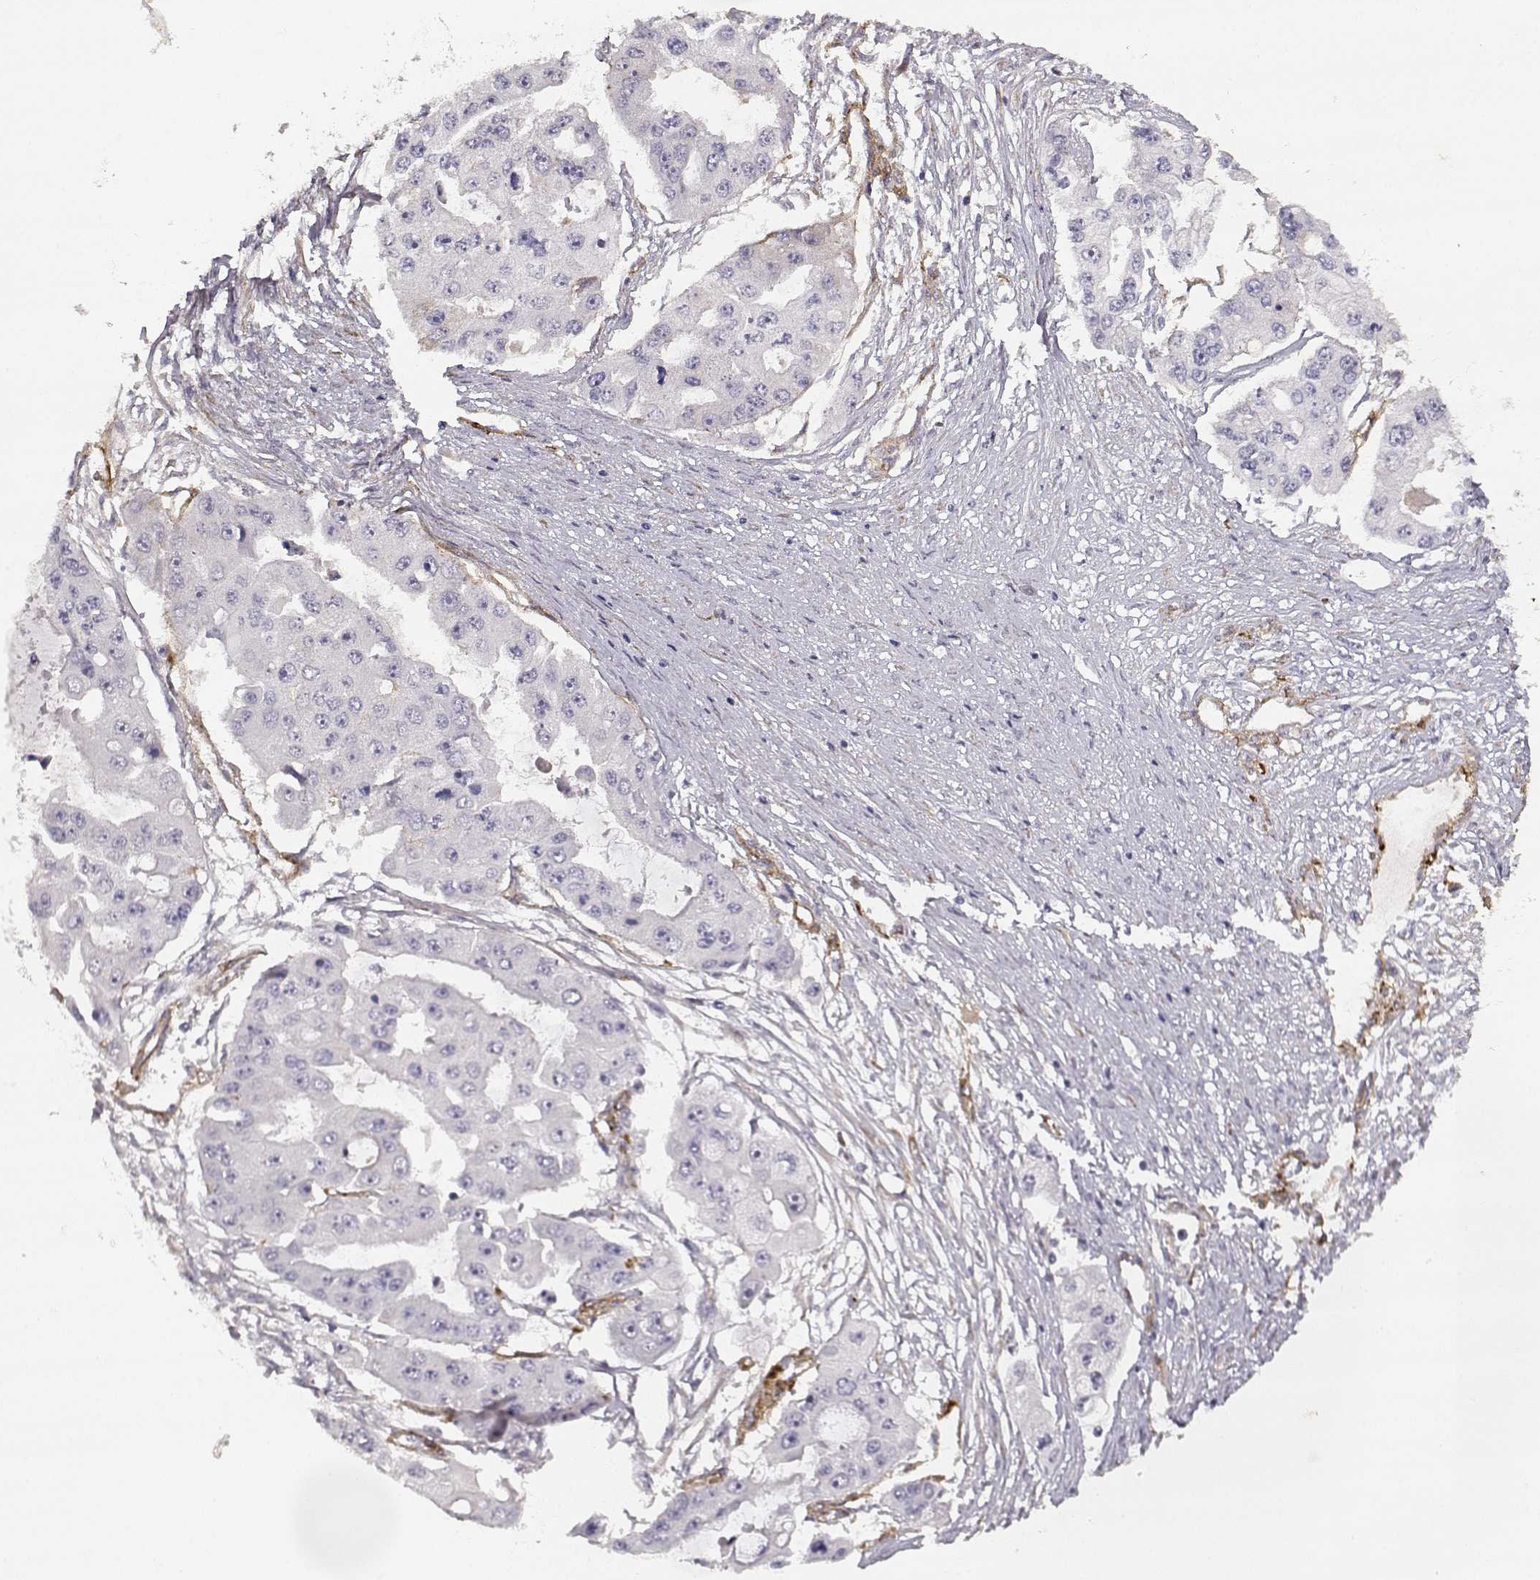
{"staining": {"intensity": "negative", "quantity": "none", "location": "none"}, "tissue": "ovarian cancer", "cell_type": "Tumor cells", "image_type": "cancer", "snomed": [{"axis": "morphology", "description": "Cystadenocarcinoma, serous, NOS"}, {"axis": "topography", "description": "Ovary"}], "caption": "The image shows no significant positivity in tumor cells of ovarian cancer.", "gene": "LAMC1", "patient": {"sex": "female", "age": 56}}